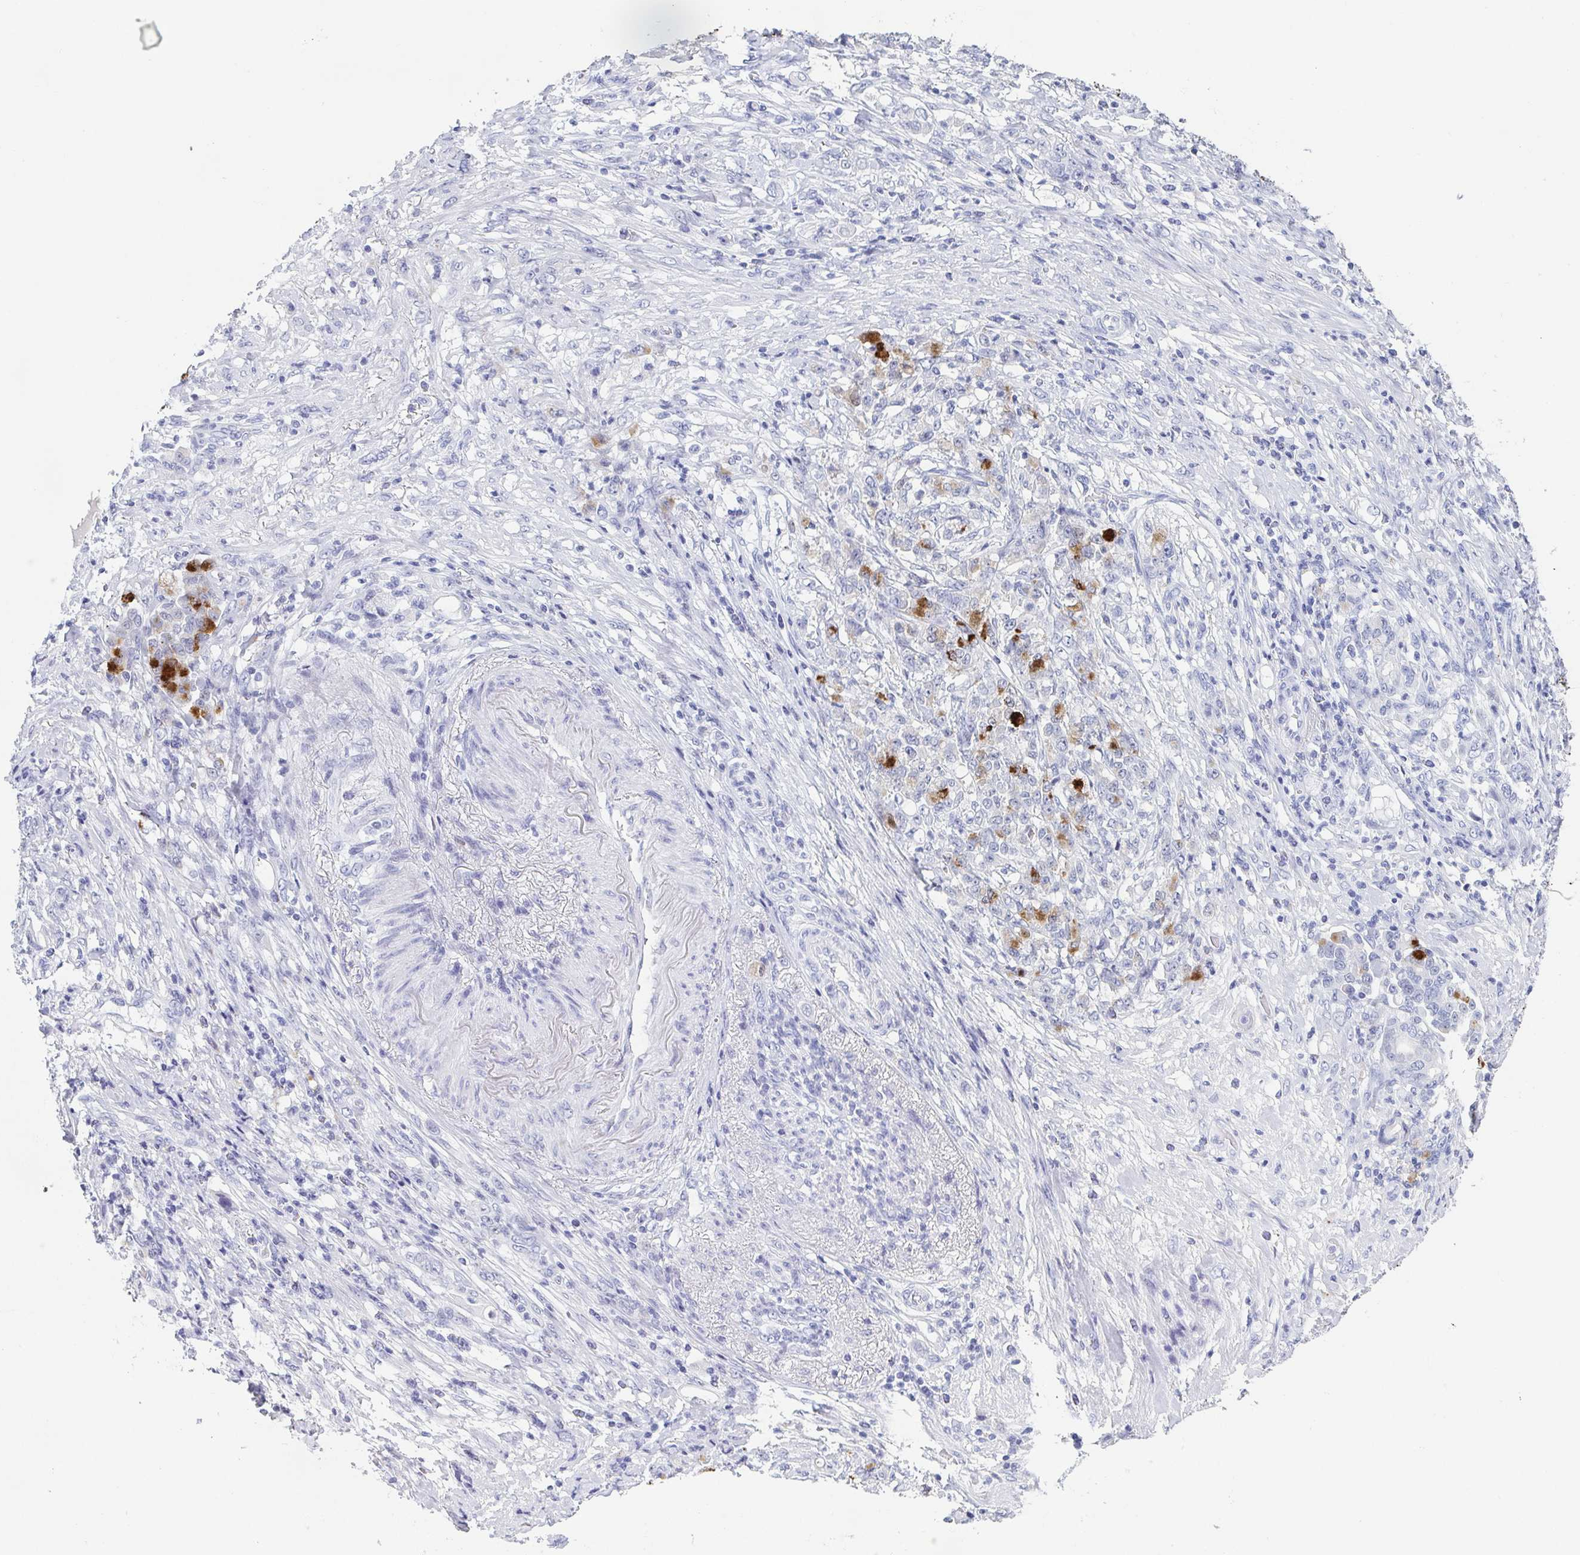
{"staining": {"intensity": "strong", "quantity": "25%-75%", "location": "cytoplasmic/membranous"}, "tissue": "stomach cancer", "cell_type": "Tumor cells", "image_type": "cancer", "snomed": [{"axis": "morphology", "description": "Adenocarcinoma, NOS"}, {"axis": "topography", "description": "Stomach"}], "caption": "The photomicrograph reveals staining of stomach cancer, revealing strong cytoplasmic/membranous protein staining (brown color) within tumor cells. (IHC, brightfield microscopy, high magnification).", "gene": "REG4", "patient": {"sex": "female", "age": 79}}